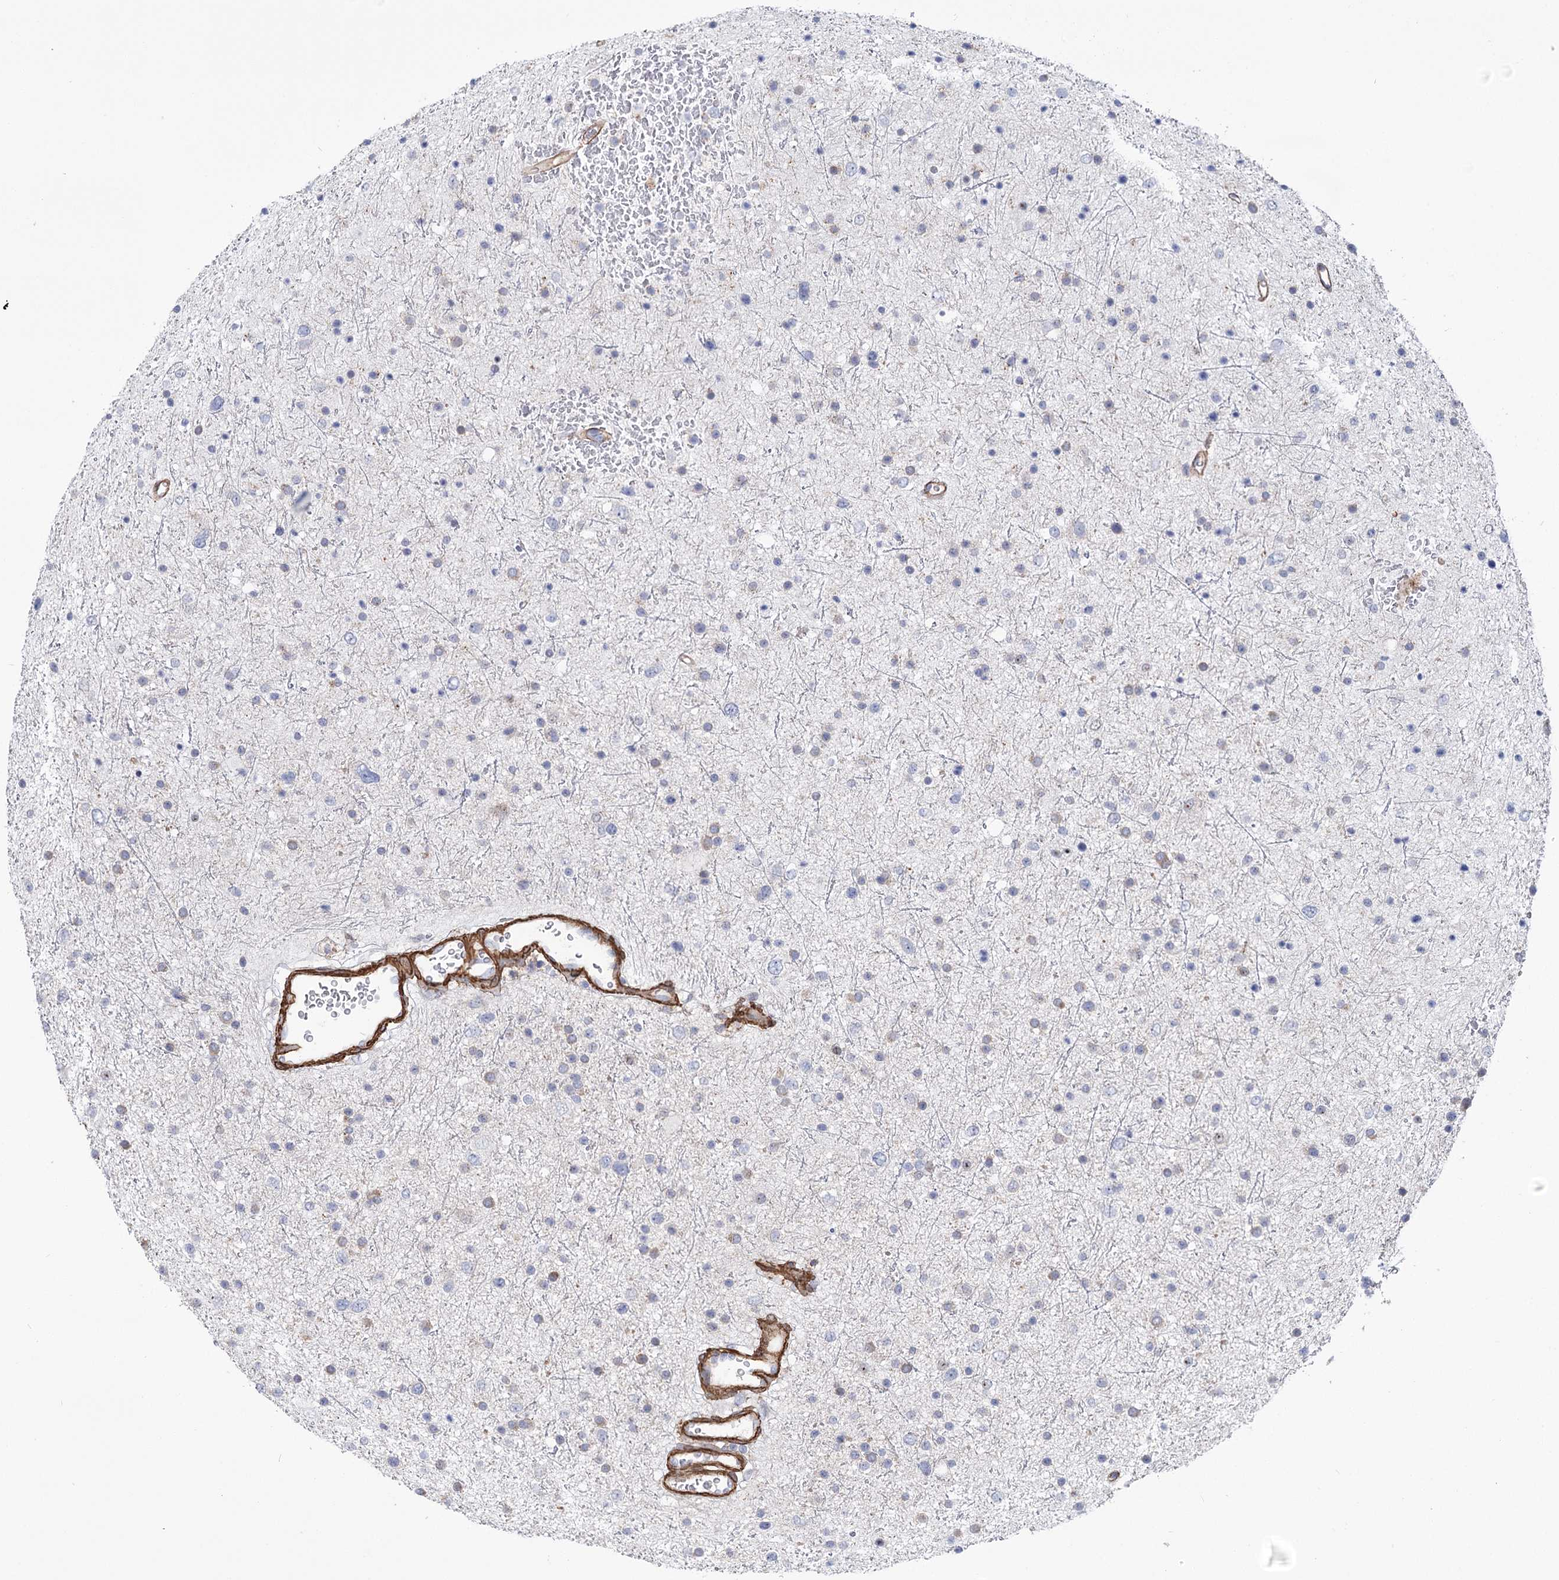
{"staining": {"intensity": "weak", "quantity": "<25%", "location": "cytoplasmic/membranous"}, "tissue": "glioma", "cell_type": "Tumor cells", "image_type": "cancer", "snomed": [{"axis": "morphology", "description": "Glioma, malignant, Low grade"}, {"axis": "topography", "description": "Brain"}], "caption": "Image shows no significant protein expression in tumor cells of malignant low-grade glioma.", "gene": "WASHC3", "patient": {"sex": "female", "age": 37}}